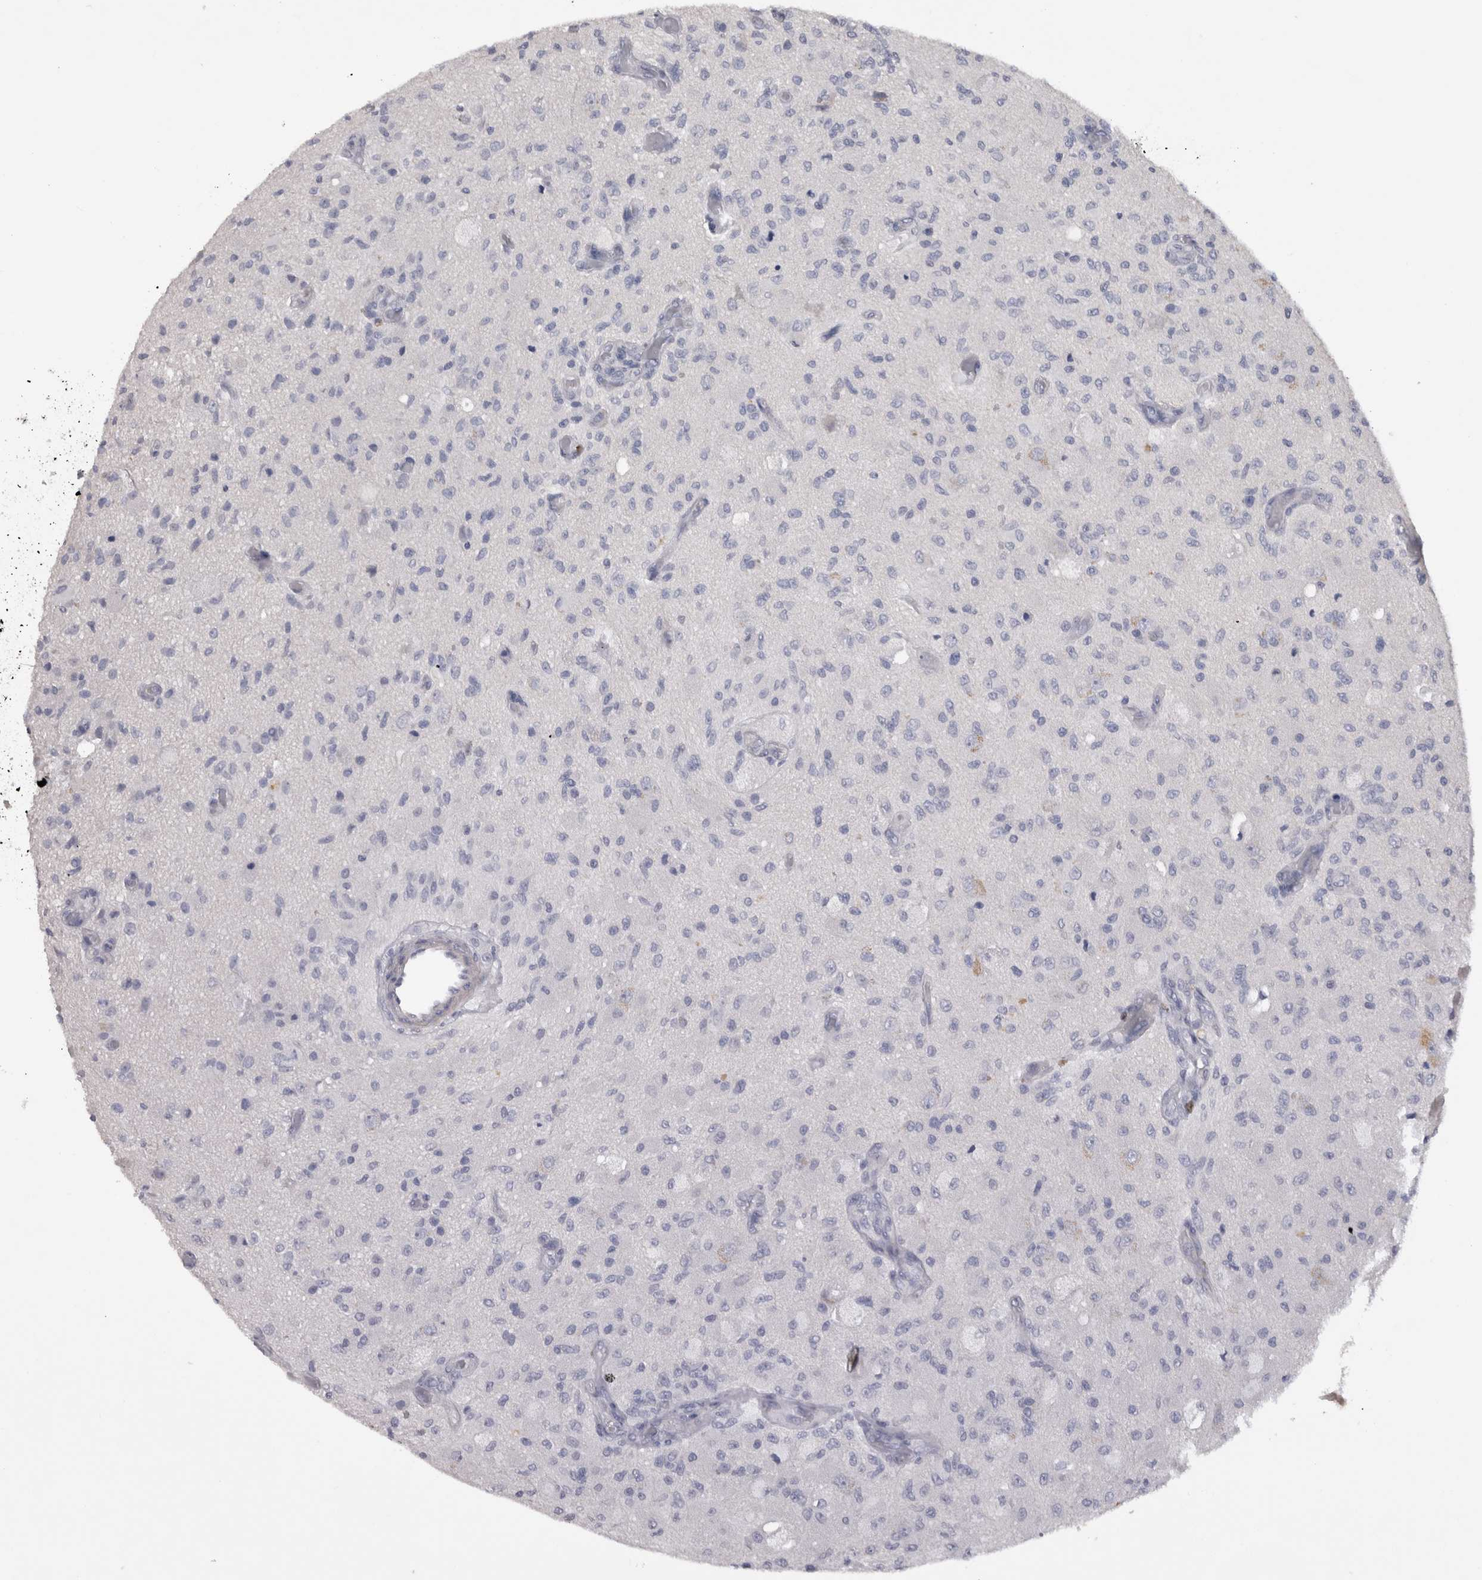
{"staining": {"intensity": "negative", "quantity": "none", "location": "none"}, "tissue": "glioma", "cell_type": "Tumor cells", "image_type": "cancer", "snomed": [{"axis": "morphology", "description": "Normal tissue, NOS"}, {"axis": "morphology", "description": "Glioma, malignant, High grade"}, {"axis": "topography", "description": "Cerebral cortex"}], "caption": "Tumor cells are negative for brown protein staining in malignant glioma (high-grade).", "gene": "ADAM2", "patient": {"sex": "male", "age": 77}}